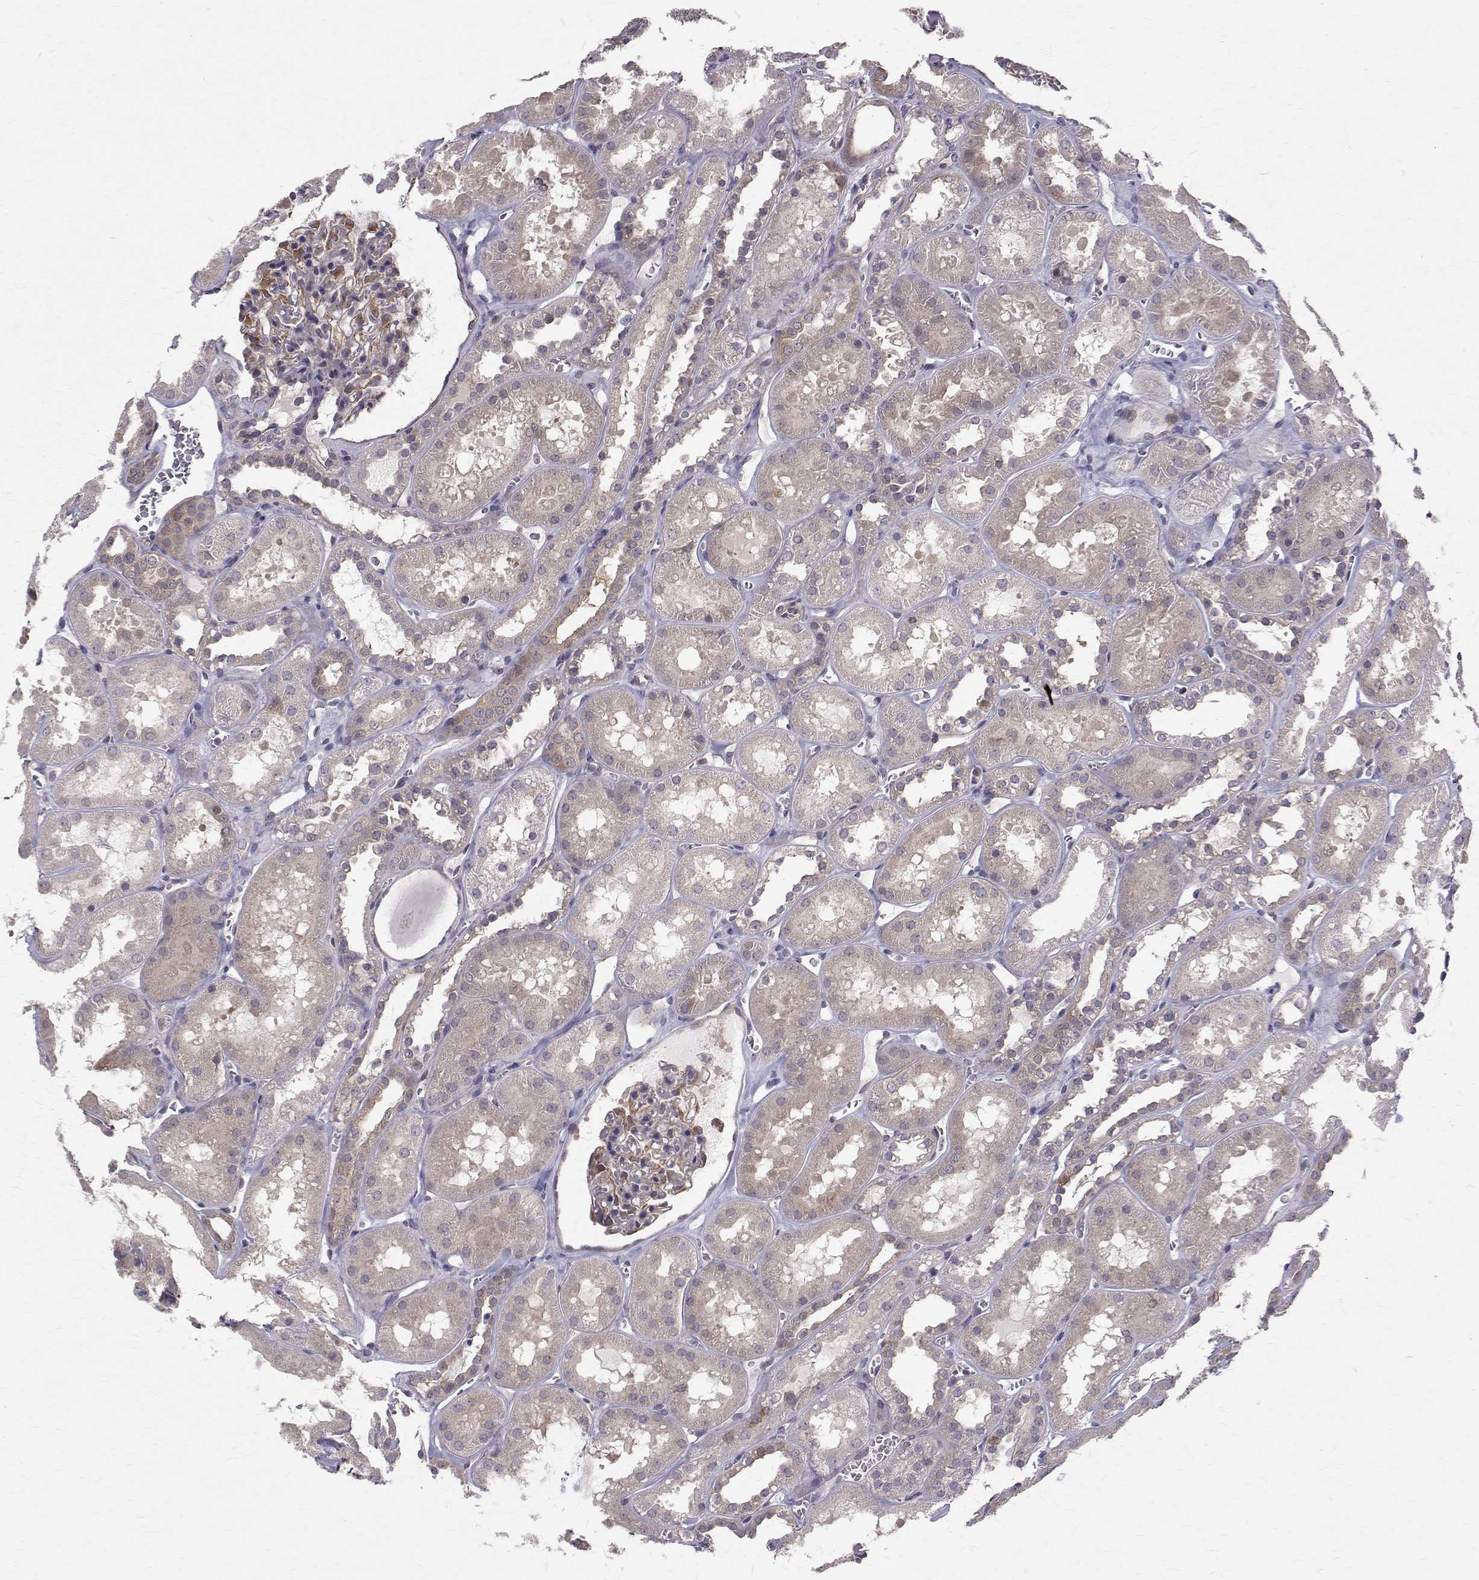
{"staining": {"intensity": "moderate", "quantity": "<25%", "location": "cytoplasmic/membranous"}, "tissue": "kidney", "cell_type": "Cells in glomeruli", "image_type": "normal", "snomed": [{"axis": "morphology", "description": "Normal tissue, NOS"}, {"axis": "topography", "description": "Kidney"}], "caption": "Brown immunohistochemical staining in unremarkable human kidney exhibits moderate cytoplasmic/membranous positivity in approximately <25% of cells in glomeruli.", "gene": "ARFGAP1", "patient": {"sex": "female", "age": 41}}